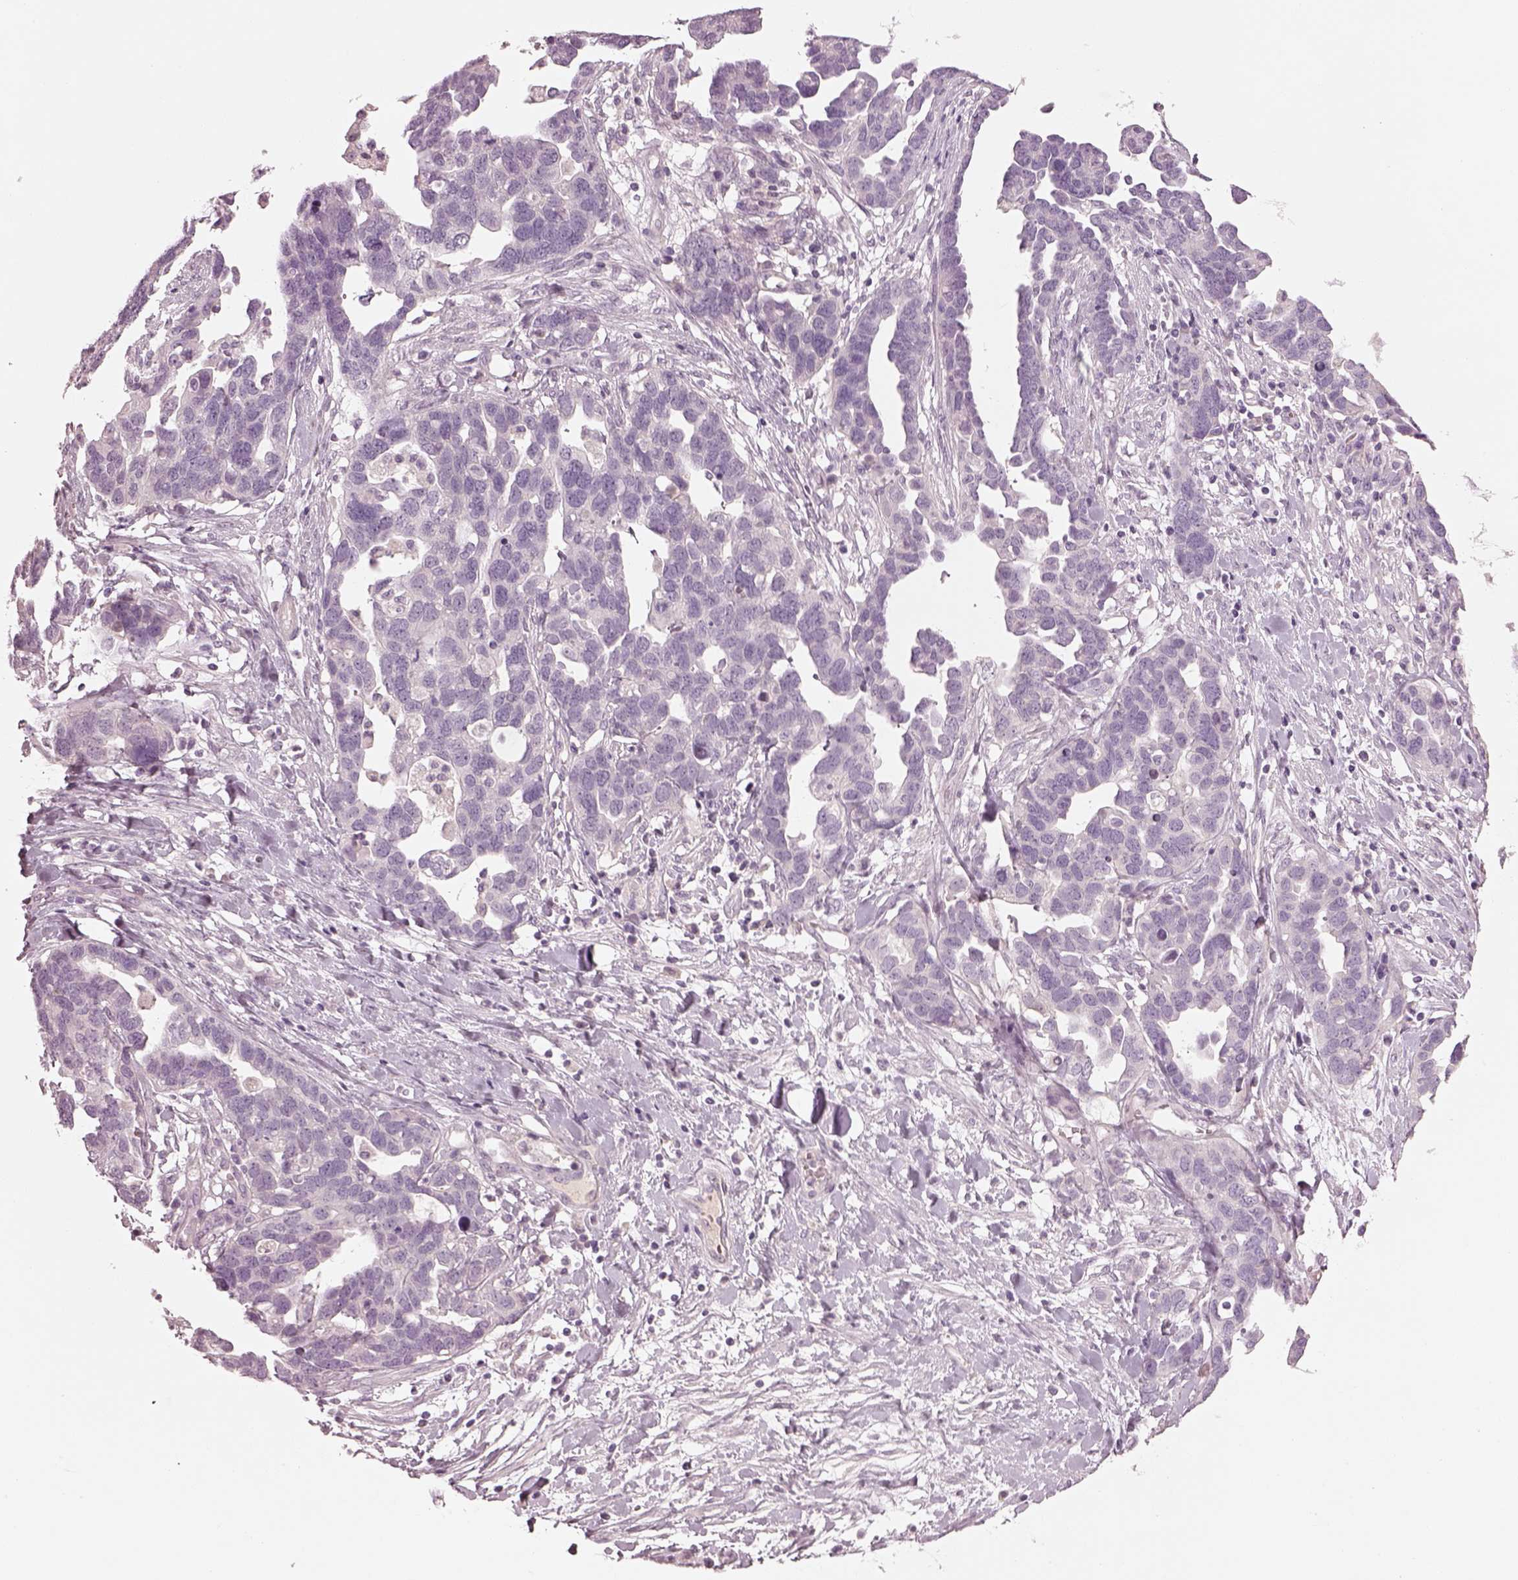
{"staining": {"intensity": "negative", "quantity": "none", "location": "none"}, "tissue": "ovarian cancer", "cell_type": "Tumor cells", "image_type": "cancer", "snomed": [{"axis": "morphology", "description": "Cystadenocarcinoma, serous, NOS"}, {"axis": "topography", "description": "Ovary"}], "caption": "Serous cystadenocarcinoma (ovarian) was stained to show a protein in brown. There is no significant positivity in tumor cells. Nuclei are stained in blue.", "gene": "SPATA6L", "patient": {"sex": "female", "age": 54}}